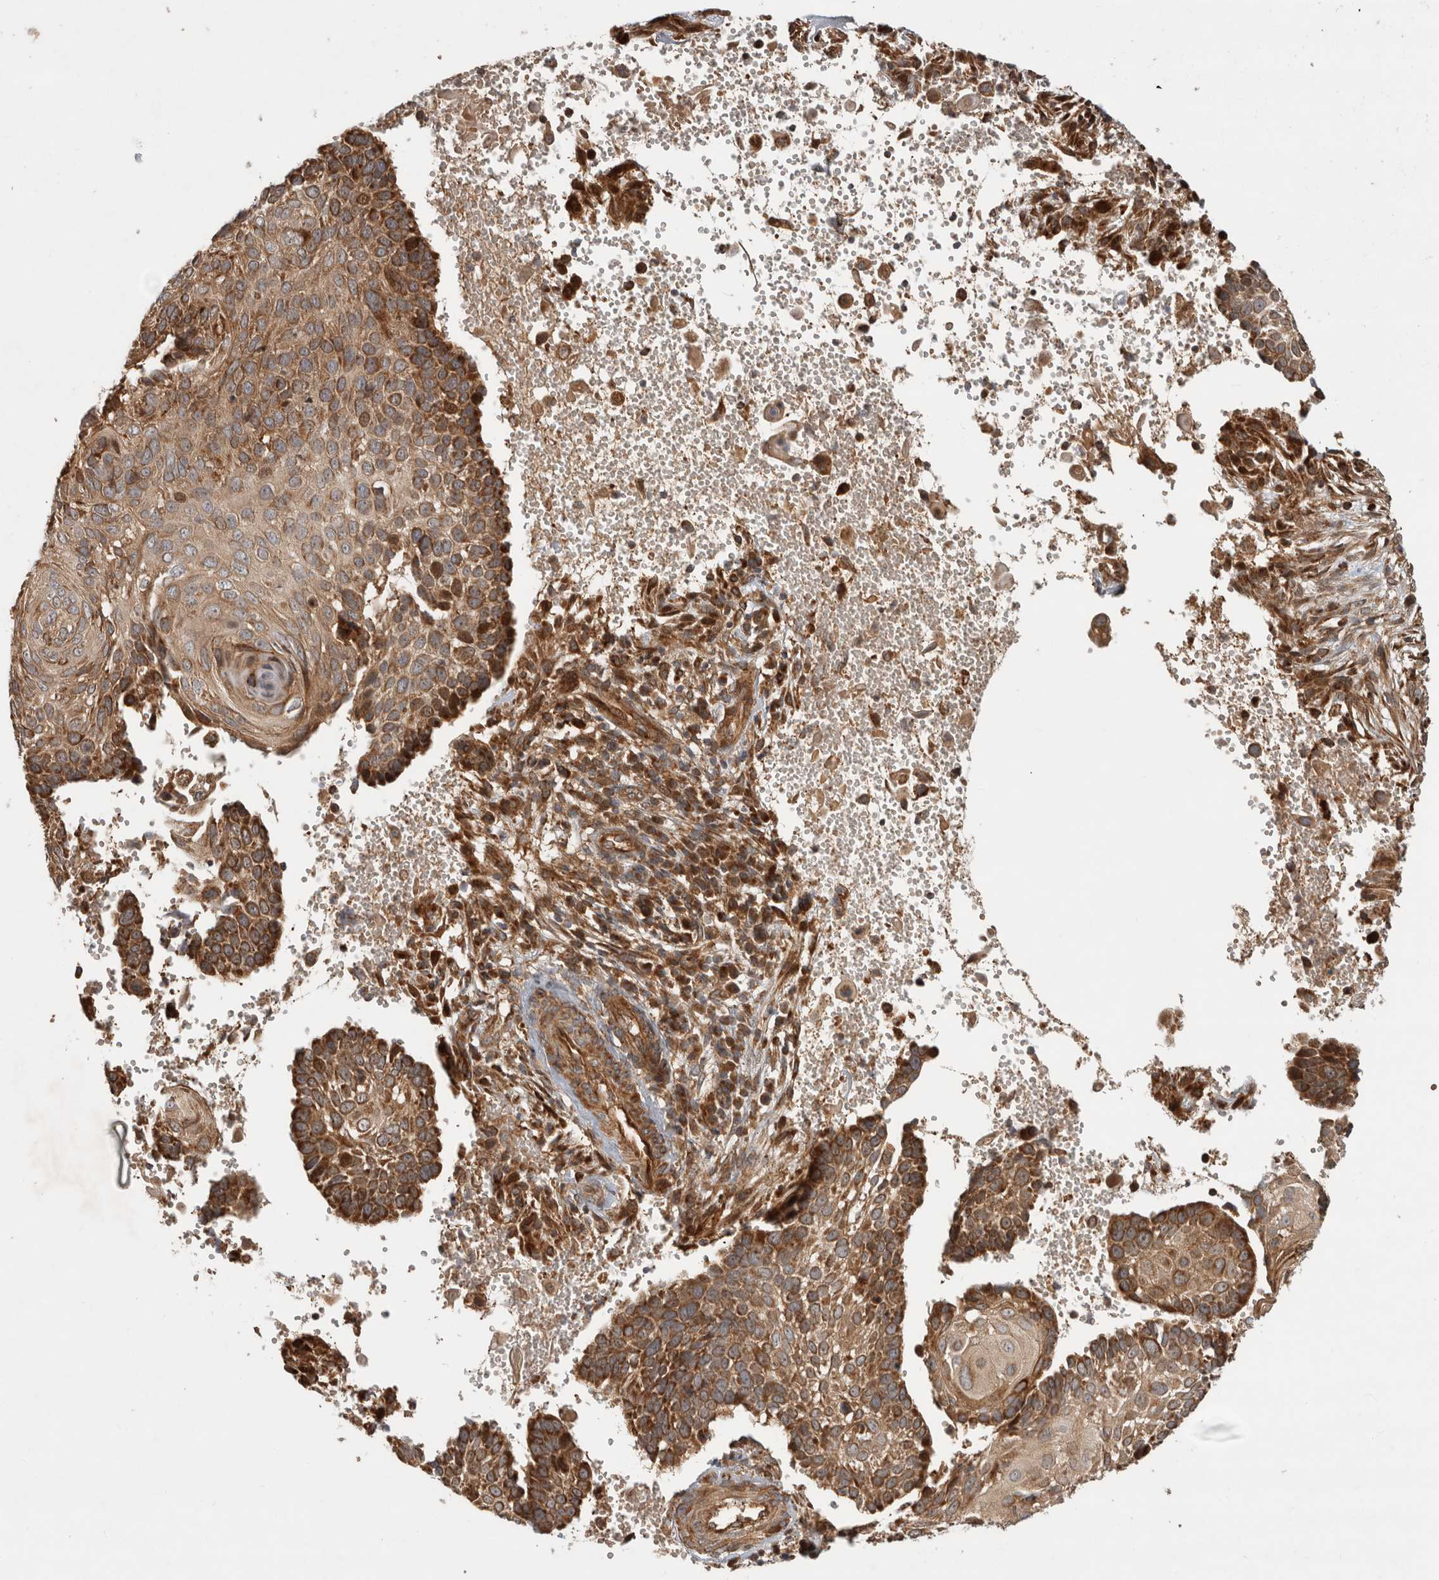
{"staining": {"intensity": "moderate", "quantity": ">75%", "location": "cytoplasmic/membranous"}, "tissue": "cervical cancer", "cell_type": "Tumor cells", "image_type": "cancer", "snomed": [{"axis": "morphology", "description": "Squamous cell carcinoma, NOS"}, {"axis": "topography", "description": "Cervix"}], "caption": "Protein staining of cervical cancer (squamous cell carcinoma) tissue reveals moderate cytoplasmic/membranous expression in about >75% of tumor cells. (Stains: DAB in brown, nuclei in blue, Microscopy: brightfield microscopy at high magnification).", "gene": "TUBD1", "patient": {"sex": "female", "age": 74}}